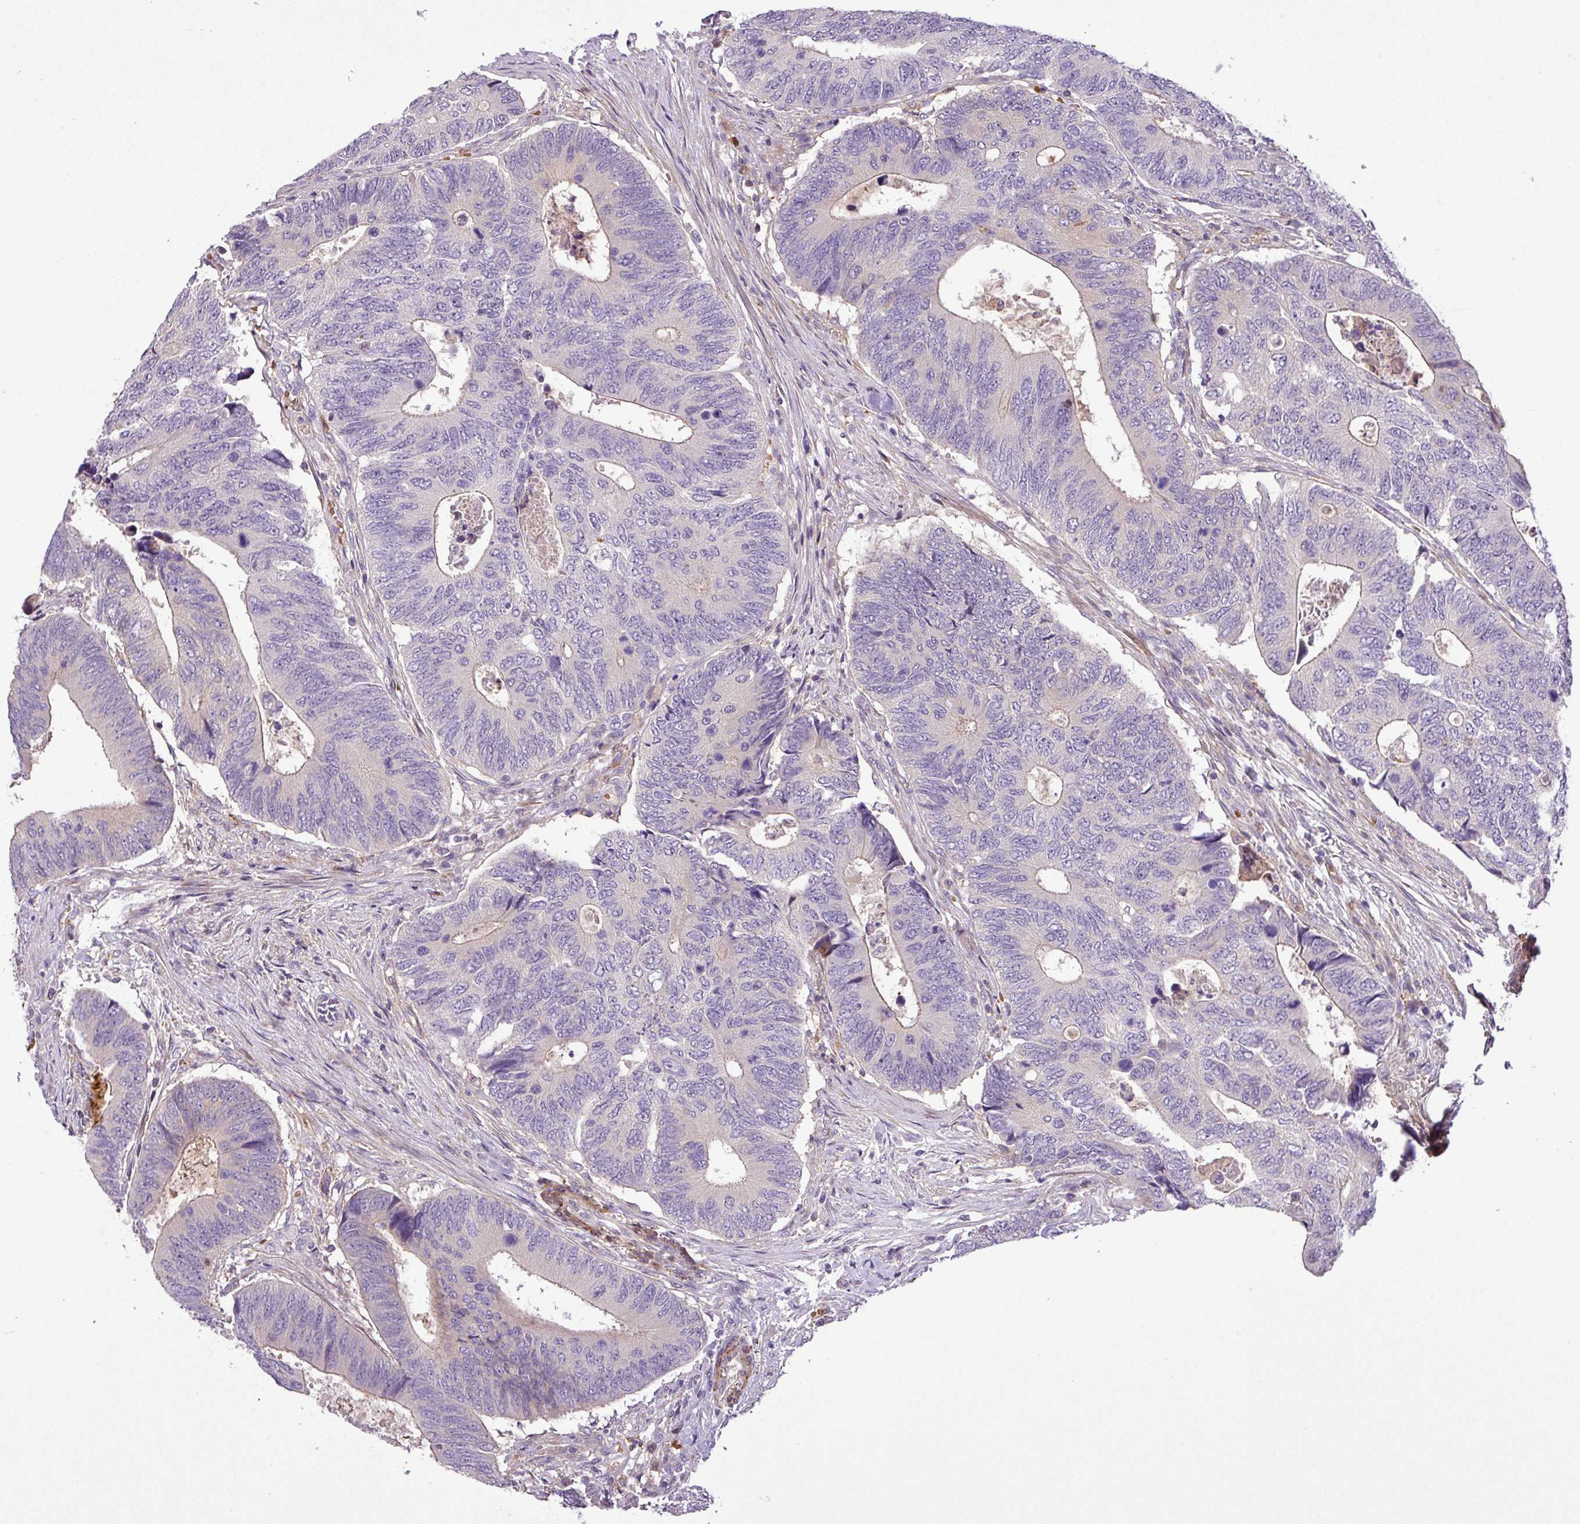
{"staining": {"intensity": "negative", "quantity": "none", "location": "none"}, "tissue": "colorectal cancer", "cell_type": "Tumor cells", "image_type": "cancer", "snomed": [{"axis": "morphology", "description": "Adenocarcinoma, NOS"}, {"axis": "topography", "description": "Colon"}], "caption": "Human adenocarcinoma (colorectal) stained for a protein using immunohistochemistry (IHC) exhibits no positivity in tumor cells.", "gene": "NBEAL2", "patient": {"sex": "male", "age": 87}}